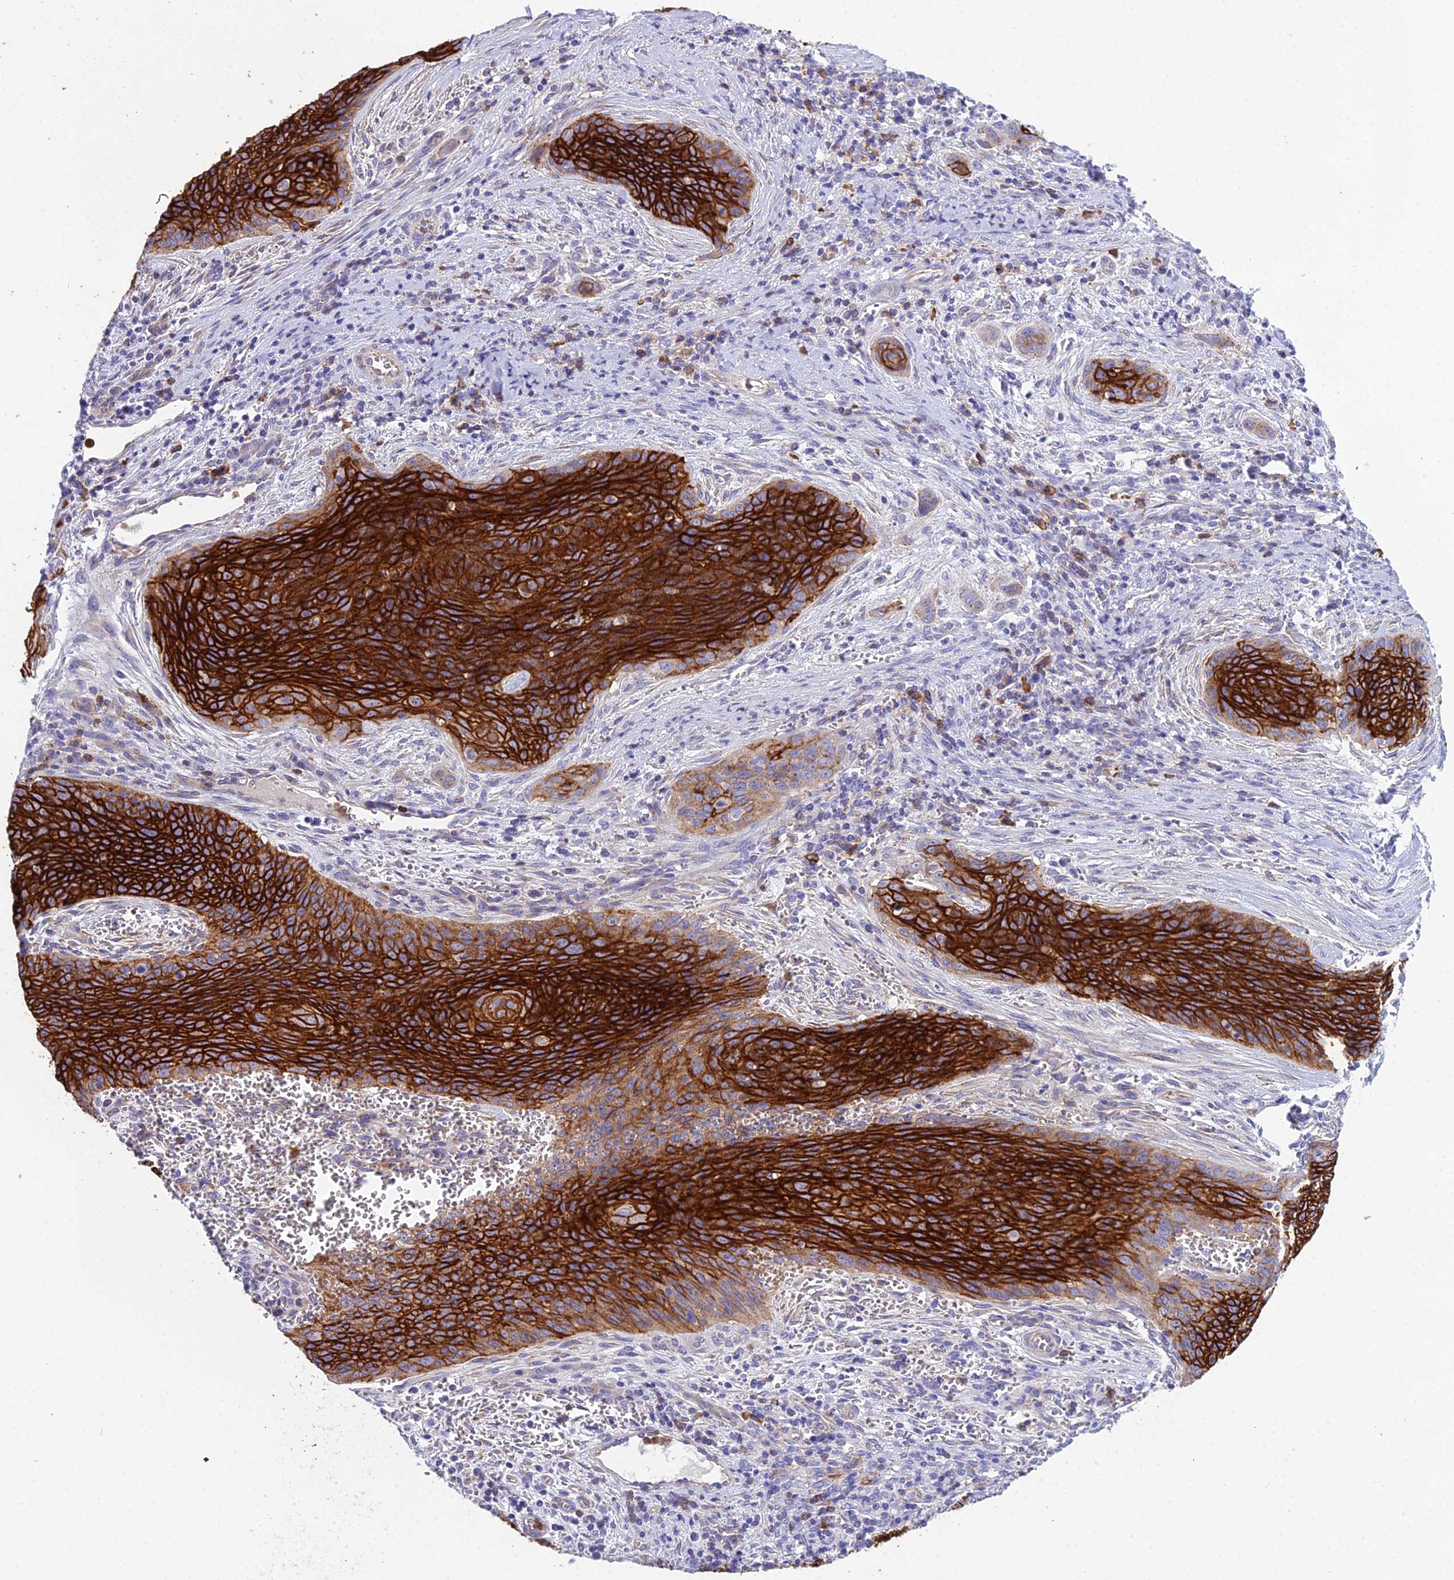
{"staining": {"intensity": "strong", "quantity": ">75%", "location": "cytoplasmic/membranous"}, "tissue": "cervical cancer", "cell_type": "Tumor cells", "image_type": "cancer", "snomed": [{"axis": "morphology", "description": "Squamous cell carcinoma, NOS"}, {"axis": "topography", "description": "Cervix"}], "caption": "This is an image of immunohistochemistry (IHC) staining of cervical cancer (squamous cell carcinoma), which shows strong expression in the cytoplasmic/membranous of tumor cells.", "gene": "OR1Q1", "patient": {"sex": "female", "age": 55}}